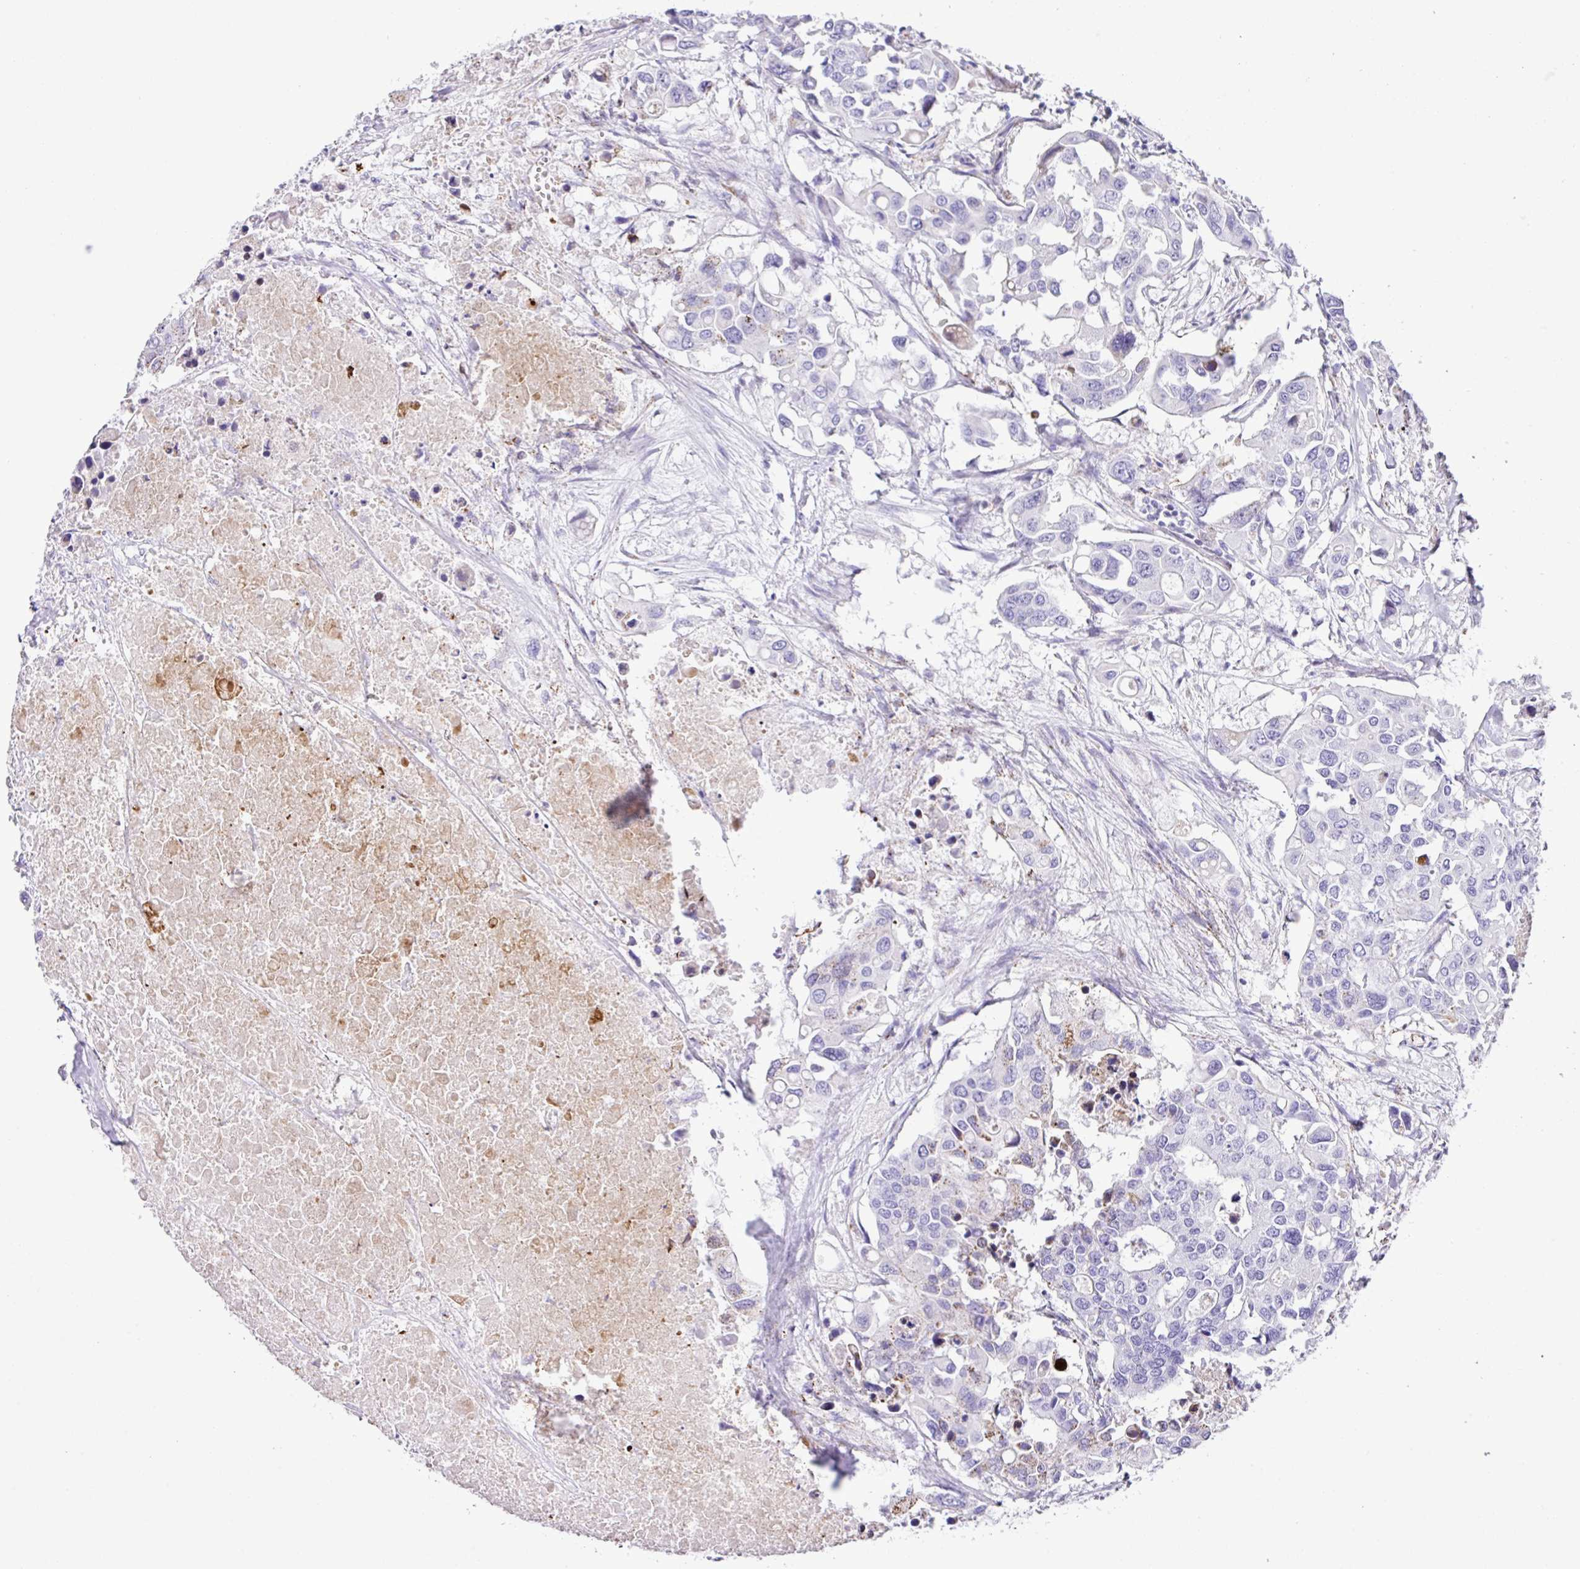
{"staining": {"intensity": "negative", "quantity": "none", "location": "none"}, "tissue": "colorectal cancer", "cell_type": "Tumor cells", "image_type": "cancer", "snomed": [{"axis": "morphology", "description": "Adenocarcinoma, NOS"}, {"axis": "topography", "description": "Colon"}], "caption": "A high-resolution photomicrograph shows immunohistochemistry staining of colorectal adenocarcinoma, which exhibits no significant staining in tumor cells. (DAB immunohistochemistry visualized using brightfield microscopy, high magnification).", "gene": "RCAN2", "patient": {"sex": "male", "age": 77}}